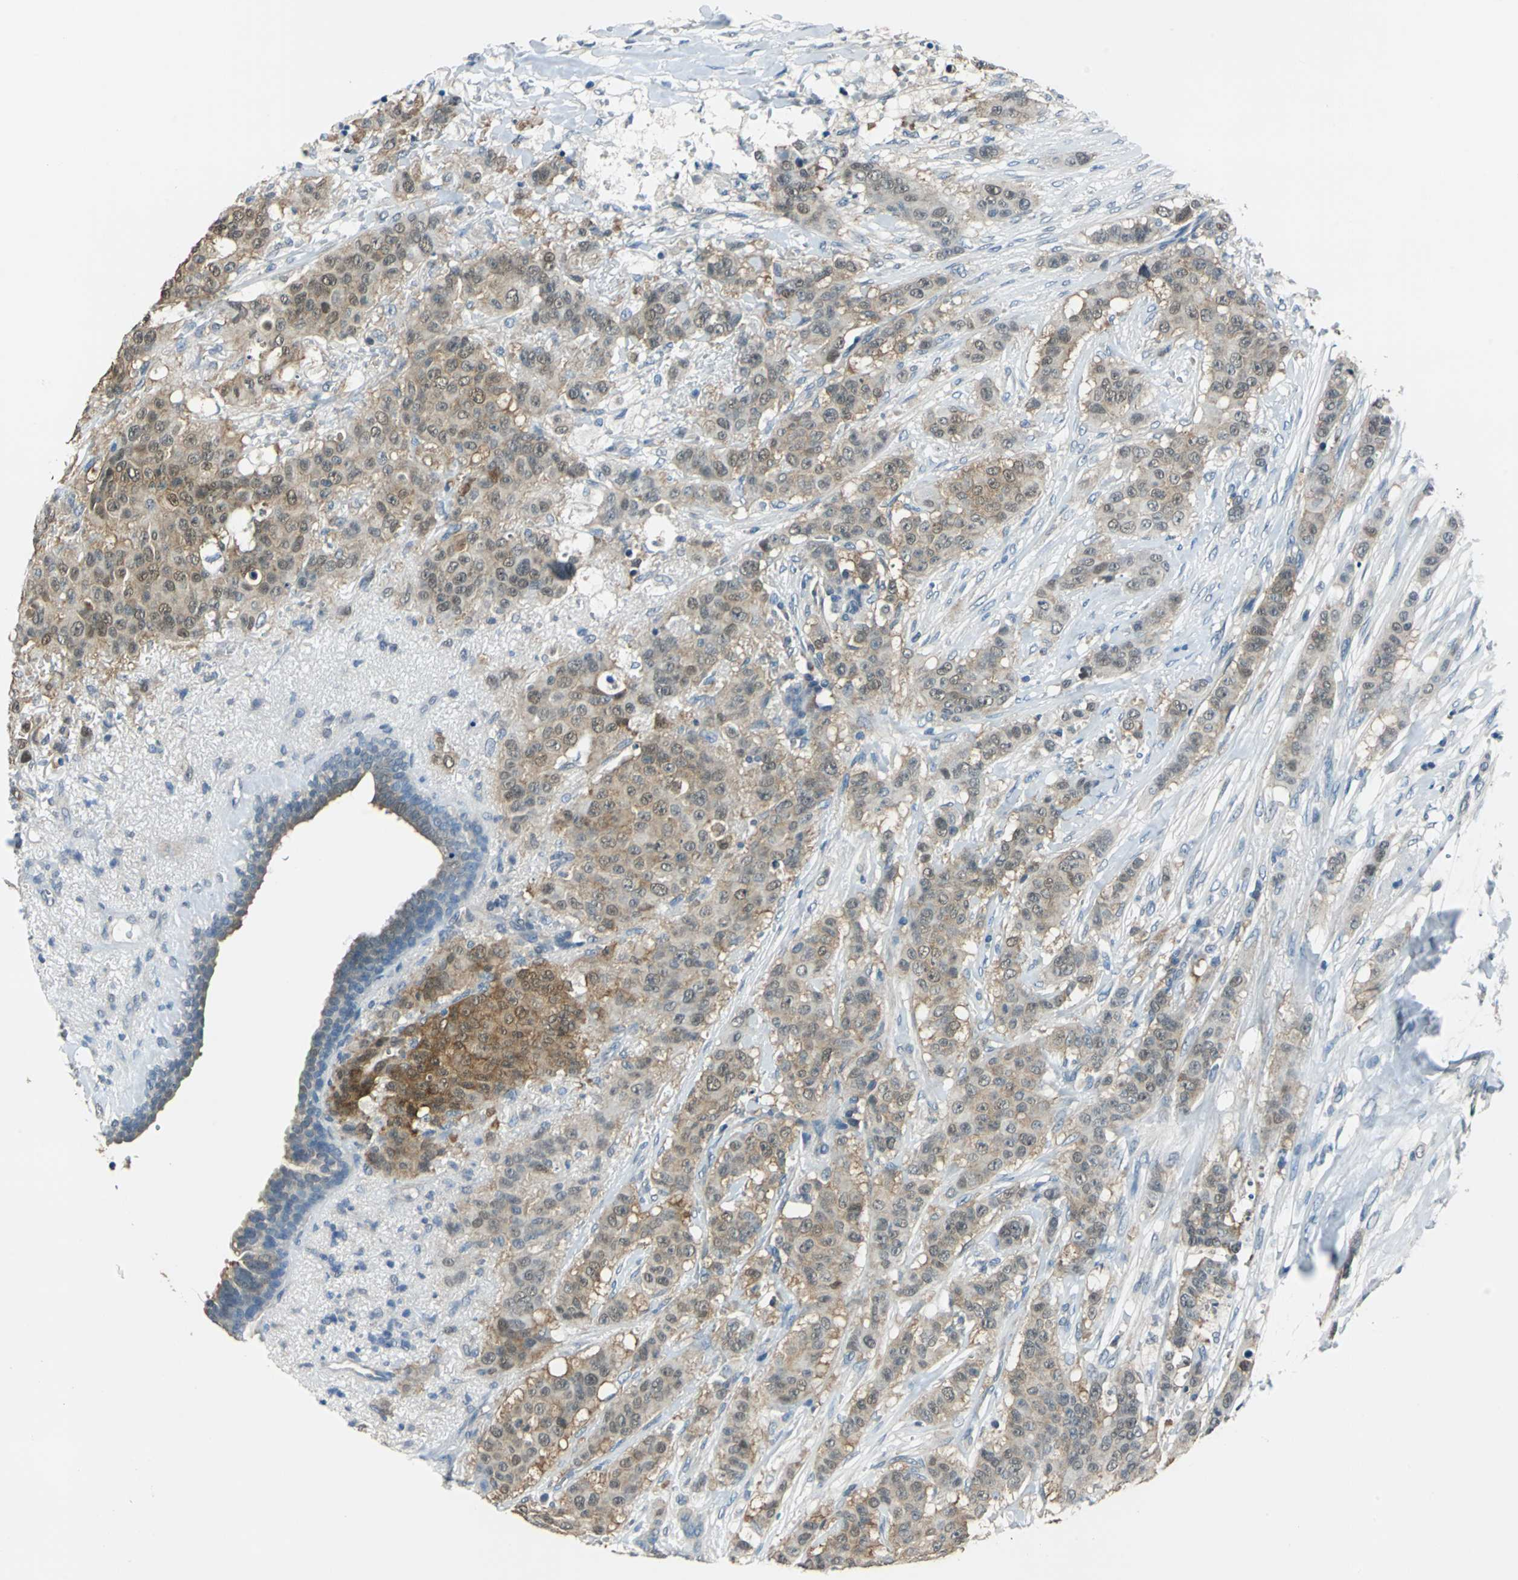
{"staining": {"intensity": "moderate", "quantity": ">75%", "location": "cytoplasmic/membranous,nuclear"}, "tissue": "breast cancer", "cell_type": "Tumor cells", "image_type": "cancer", "snomed": [{"axis": "morphology", "description": "Duct carcinoma"}, {"axis": "topography", "description": "Breast"}], "caption": "Brown immunohistochemical staining in breast cancer (infiltrating ductal carcinoma) exhibits moderate cytoplasmic/membranous and nuclear positivity in about >75% of tumor cells. Using DAB (3,3'-diaminobenzidine) (brown) and hematoxylin (blue) stains, captured at high magnification using brightfield microscopy.", "gene": "FKBP4", "patient": {"sex": "female", "age": 40}}